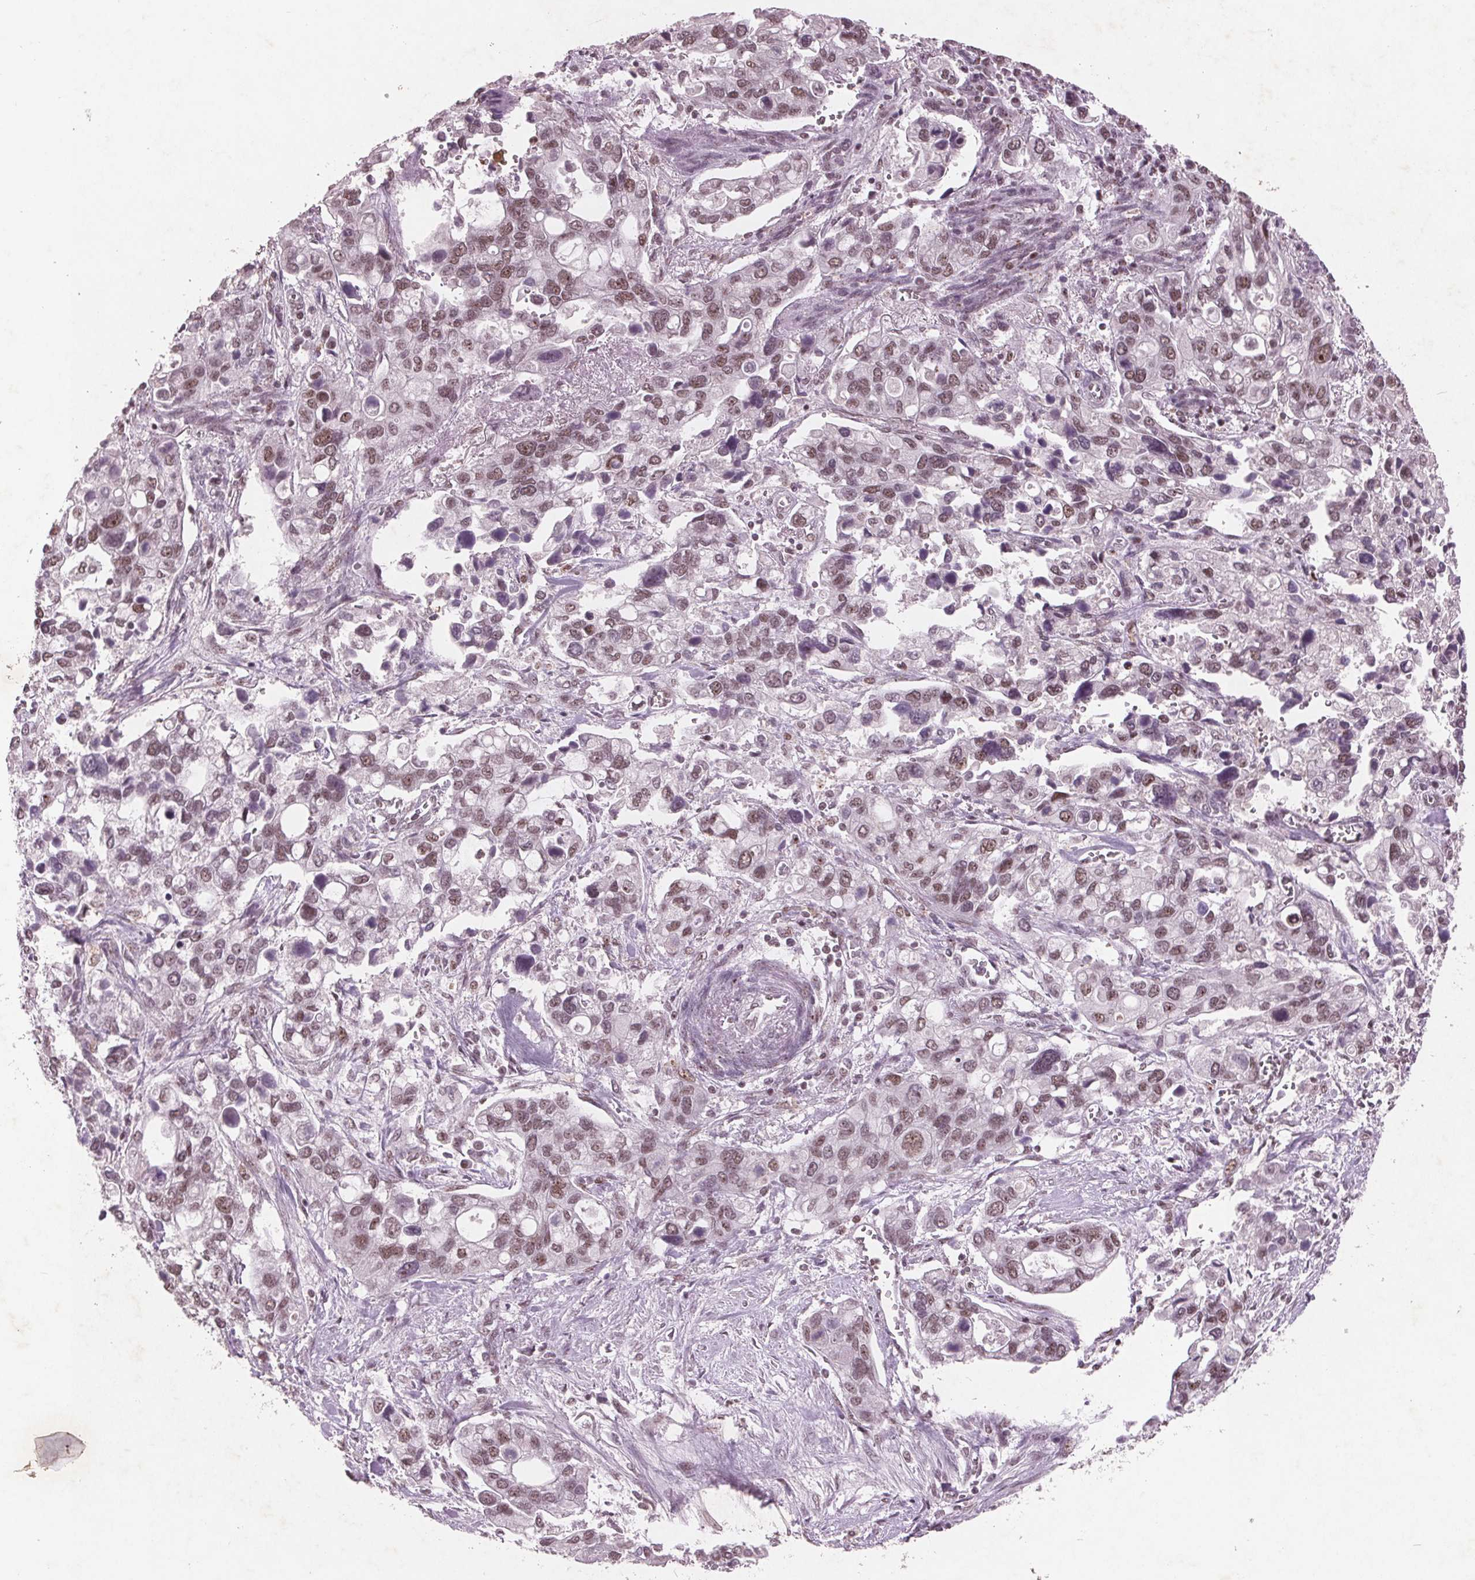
{"staining": {"intensity": "weak", "quantity": ">75%", "location": "nuclear"}, "tissue": "stomach cancer", "cell_type": "Tumor cells", "image_type": "cancer", "snomed": [{"axis": "morphology", "description": "Adenocarcinoma, NOS"}, {"axis": "topography", "description": "Stomach, upper"}], "caption": "Stomach cancer stained with a protein marker exhibits weak staining in tumor cells.", "gene": "RPS6KA2", "patient": {"sex": "female", "age": 81}}